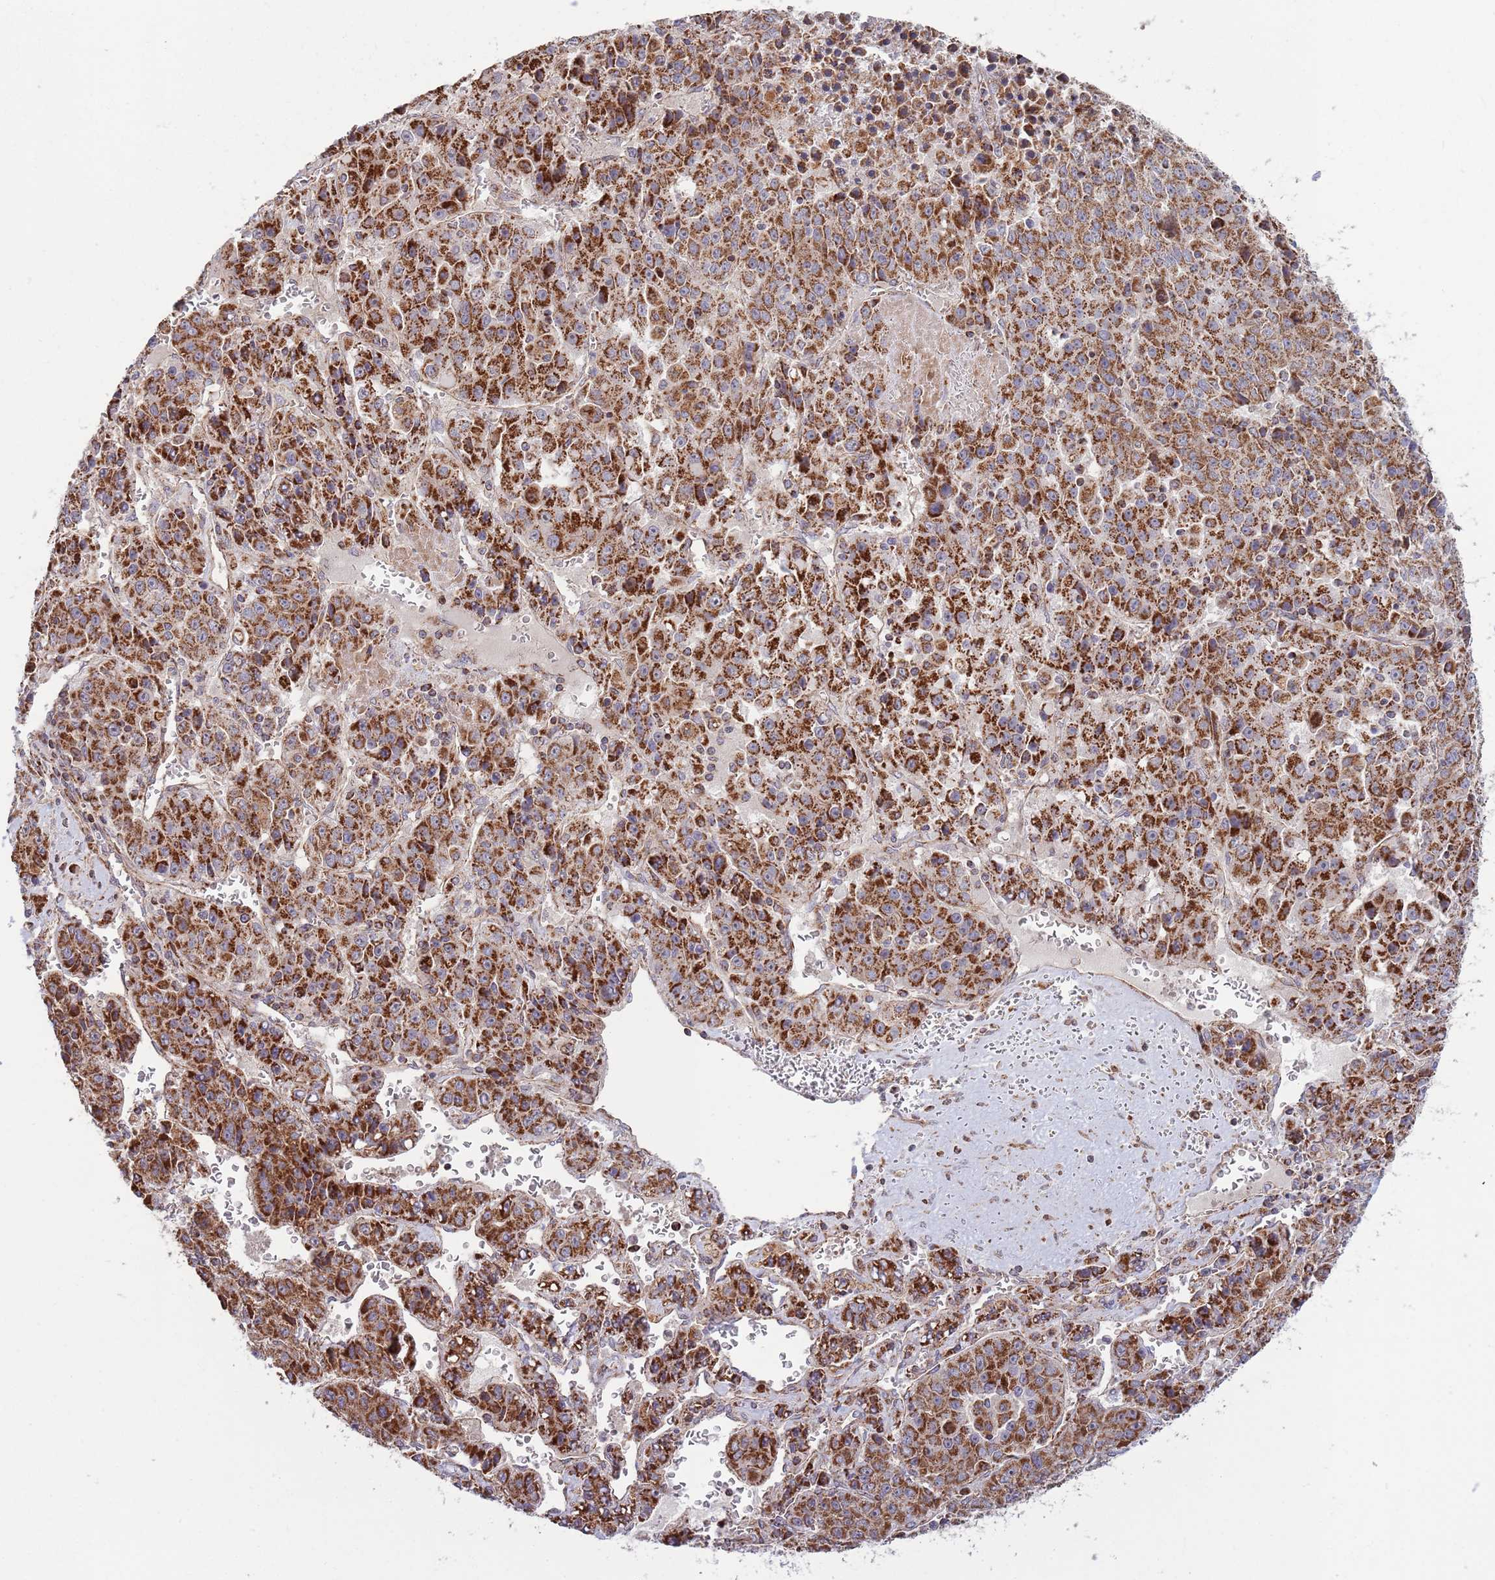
{"staining": {"intensity": "strong", "quantity": ">75%", "location": "cytoplasmic/membranous"}, "tissue": "liver cancer", "cell_type": "Tumor cells", "image_type": "cancer", "snomed": [{"axis": "morphology", "description": "Carcinoma, Hepatocellular, NOS"}, {"axis": "topography", "description": "Liver"}], "caption": "Human liver hepatocellular carcinoma stained for a protein (brown) demonstrates strong cytoplasmic/membranous positive positivity in approximately >75% of tumor cells.", "gene": "ATP5PD", "patient": {"sex": "female", "age": 53}}